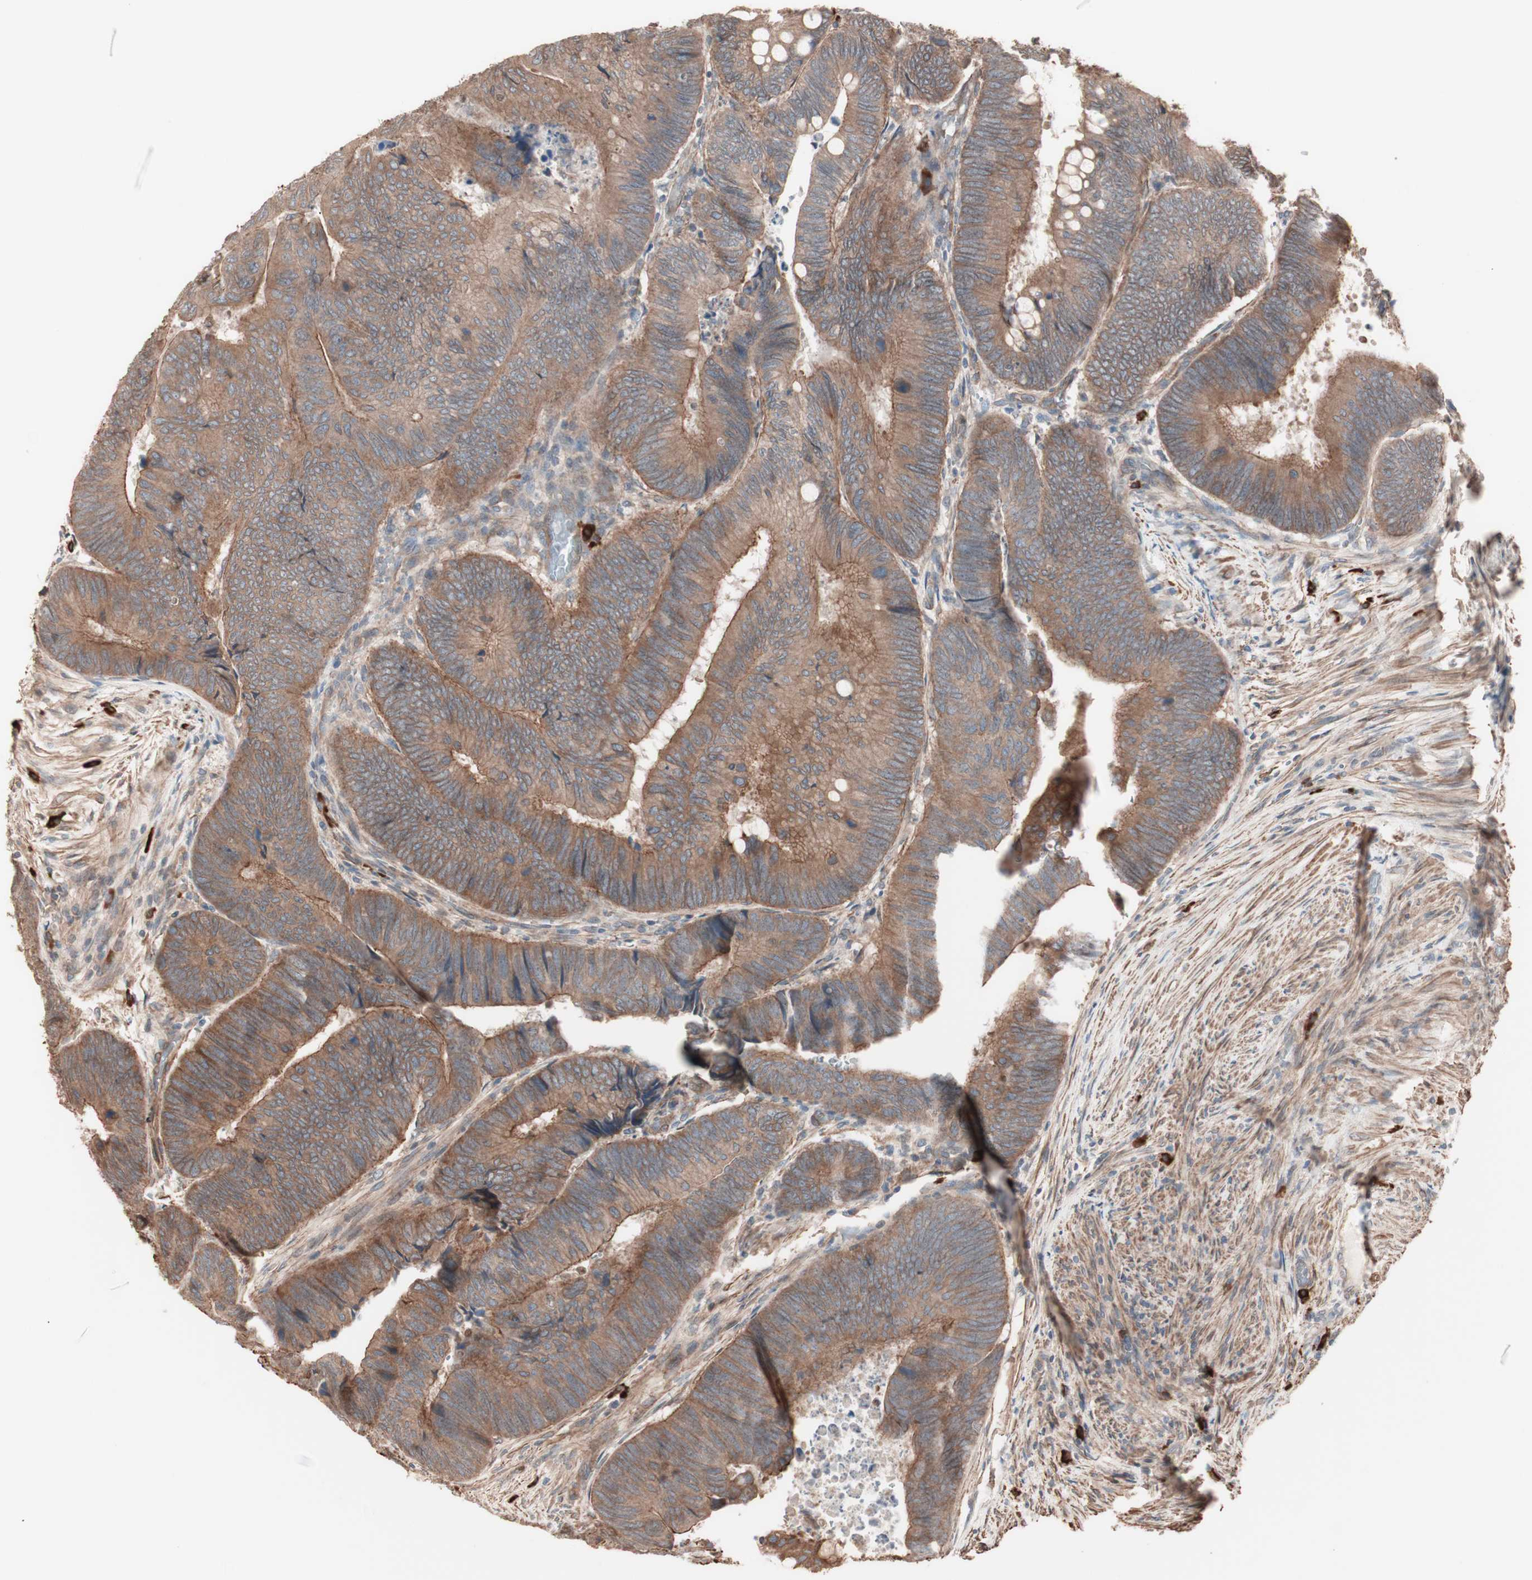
{"staining": {"intensity": "moderate", "quantity": ">75%", "location": "cytoplasmic/membranous"}, "tissue": "colorectal cancer", "cell_type": "Tumor cells", "image_type": "cancer", "snomed": [{"axis": "morphology", "description": "Normal tissue, NOS"}, {"axis": "morphology", "description": "Adenocarcinoma, NOS"}, {"axis": "topography", "description": "Rectum"}, {"axis": "topography", "description": "Peripheral nerve tissue"}], "caption": "Protein expression analysis of colorectal adenocarcinoma demonstrates moderate cytoplasmic/membranous expression in approximately >75% of tumor cells. Using DAB (3,3'-diaminobenzidine) (brown) and hematoxylin (blue) stains, captured at high magnification using brightfield microscopy.", "gene": "ALG5", "patient": {"sex": "male", "age": 92}}